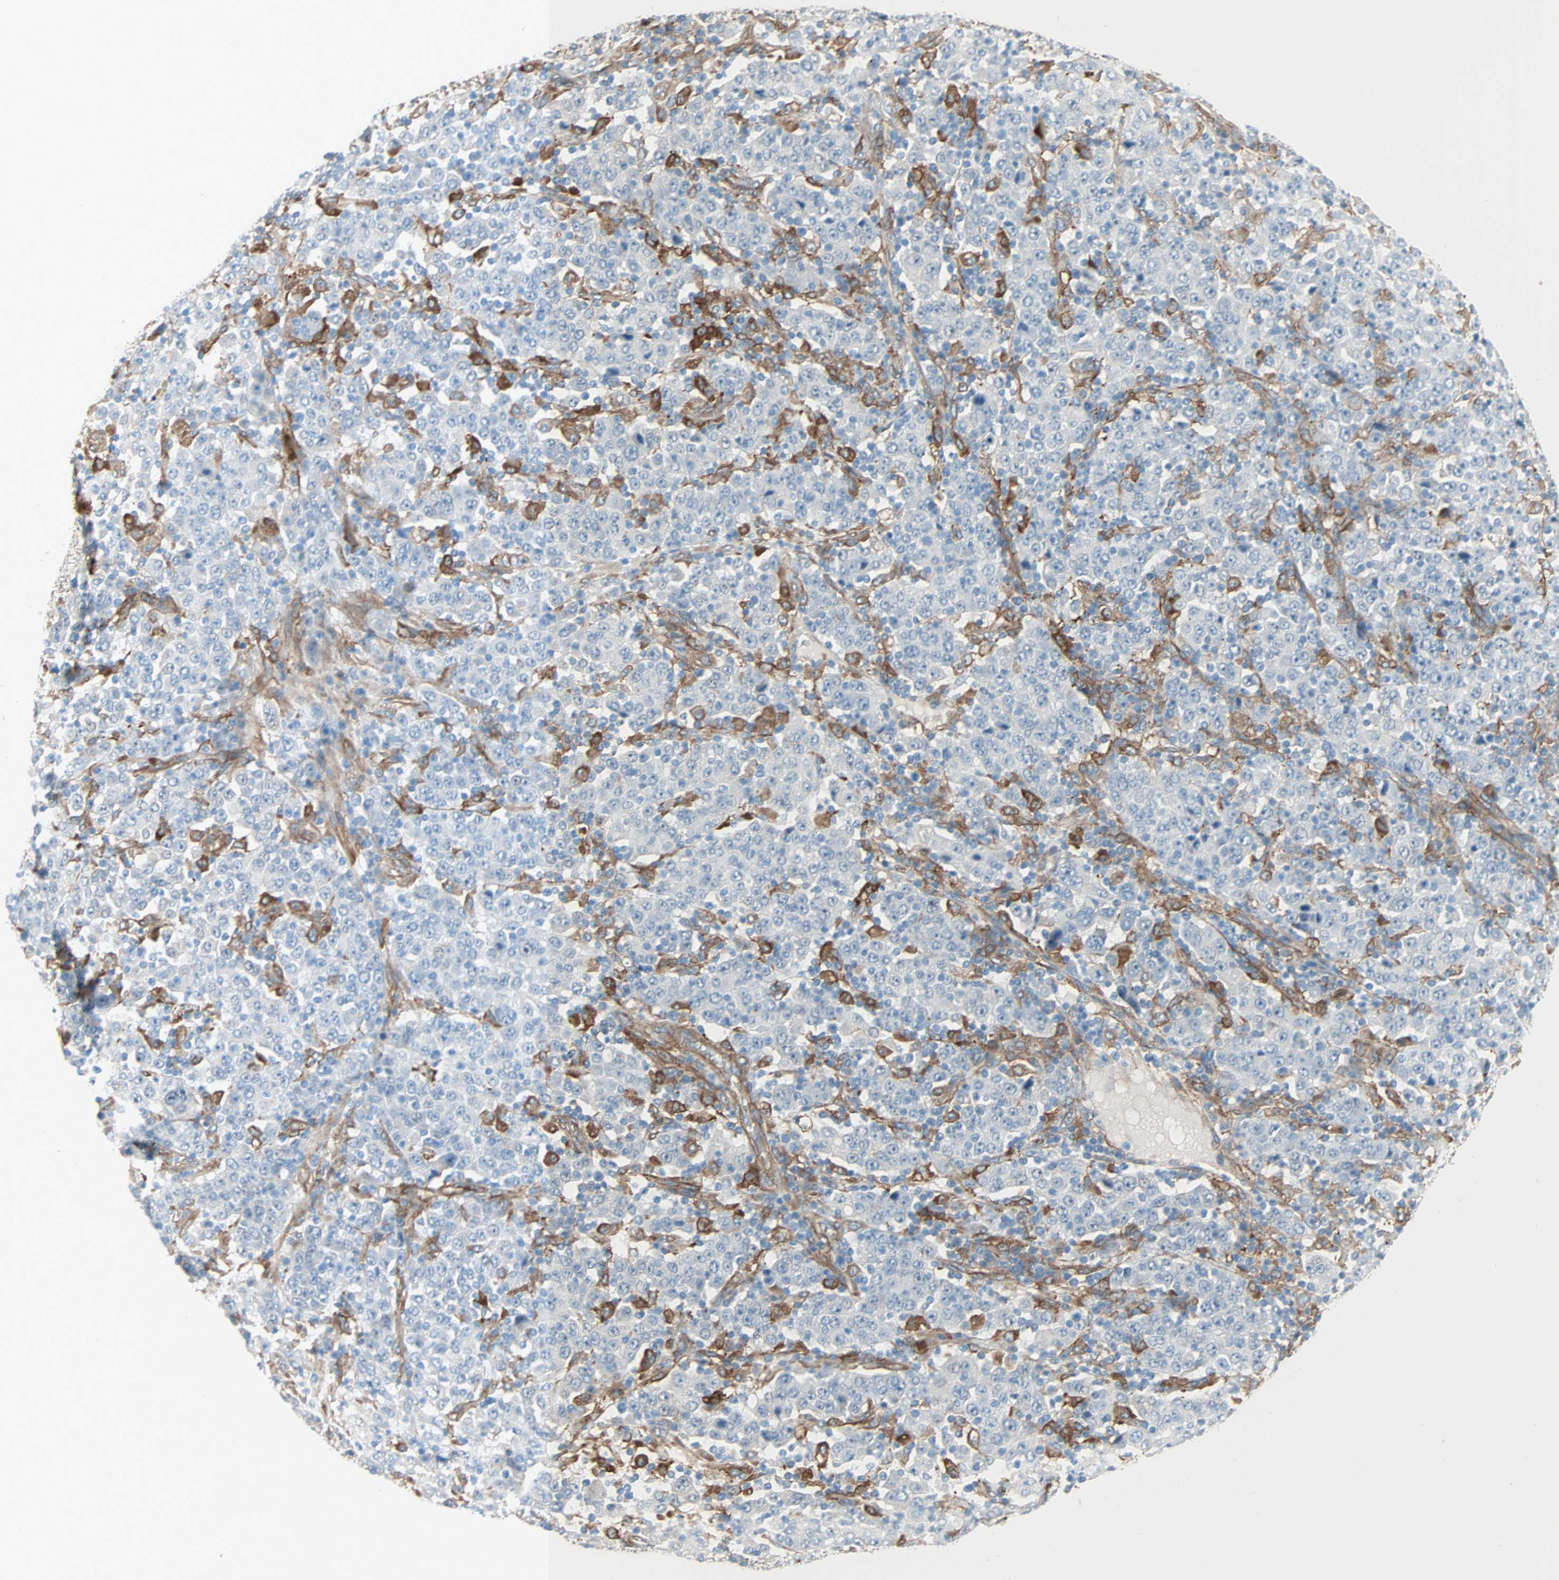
{"staining": {"intensity": "negative", "quantity": "none", "location": "none"}, "tissue": "stomach cancer", "cell_type": "Tumor cells", "image_type": "cancer", "snomed": [{"axis": "morphology", "description": "Normal tissue, NOS"}, {"axis": "morphology", "description": "Adenocarcinoma, NOS"}, {"axis": "topography", "description": "Stomach, upper"}, {"axis": "topography", "description": "Stomach"}], "caption": "Immunohistochemistry photomicrograph of neoplastic tissue: human adenocarcinoma (stomach) stained with DAB displays no significant protein staining in tumor cells.", "gene": "EPB41L2", "patient": {"sex": "male", "age": 59}}